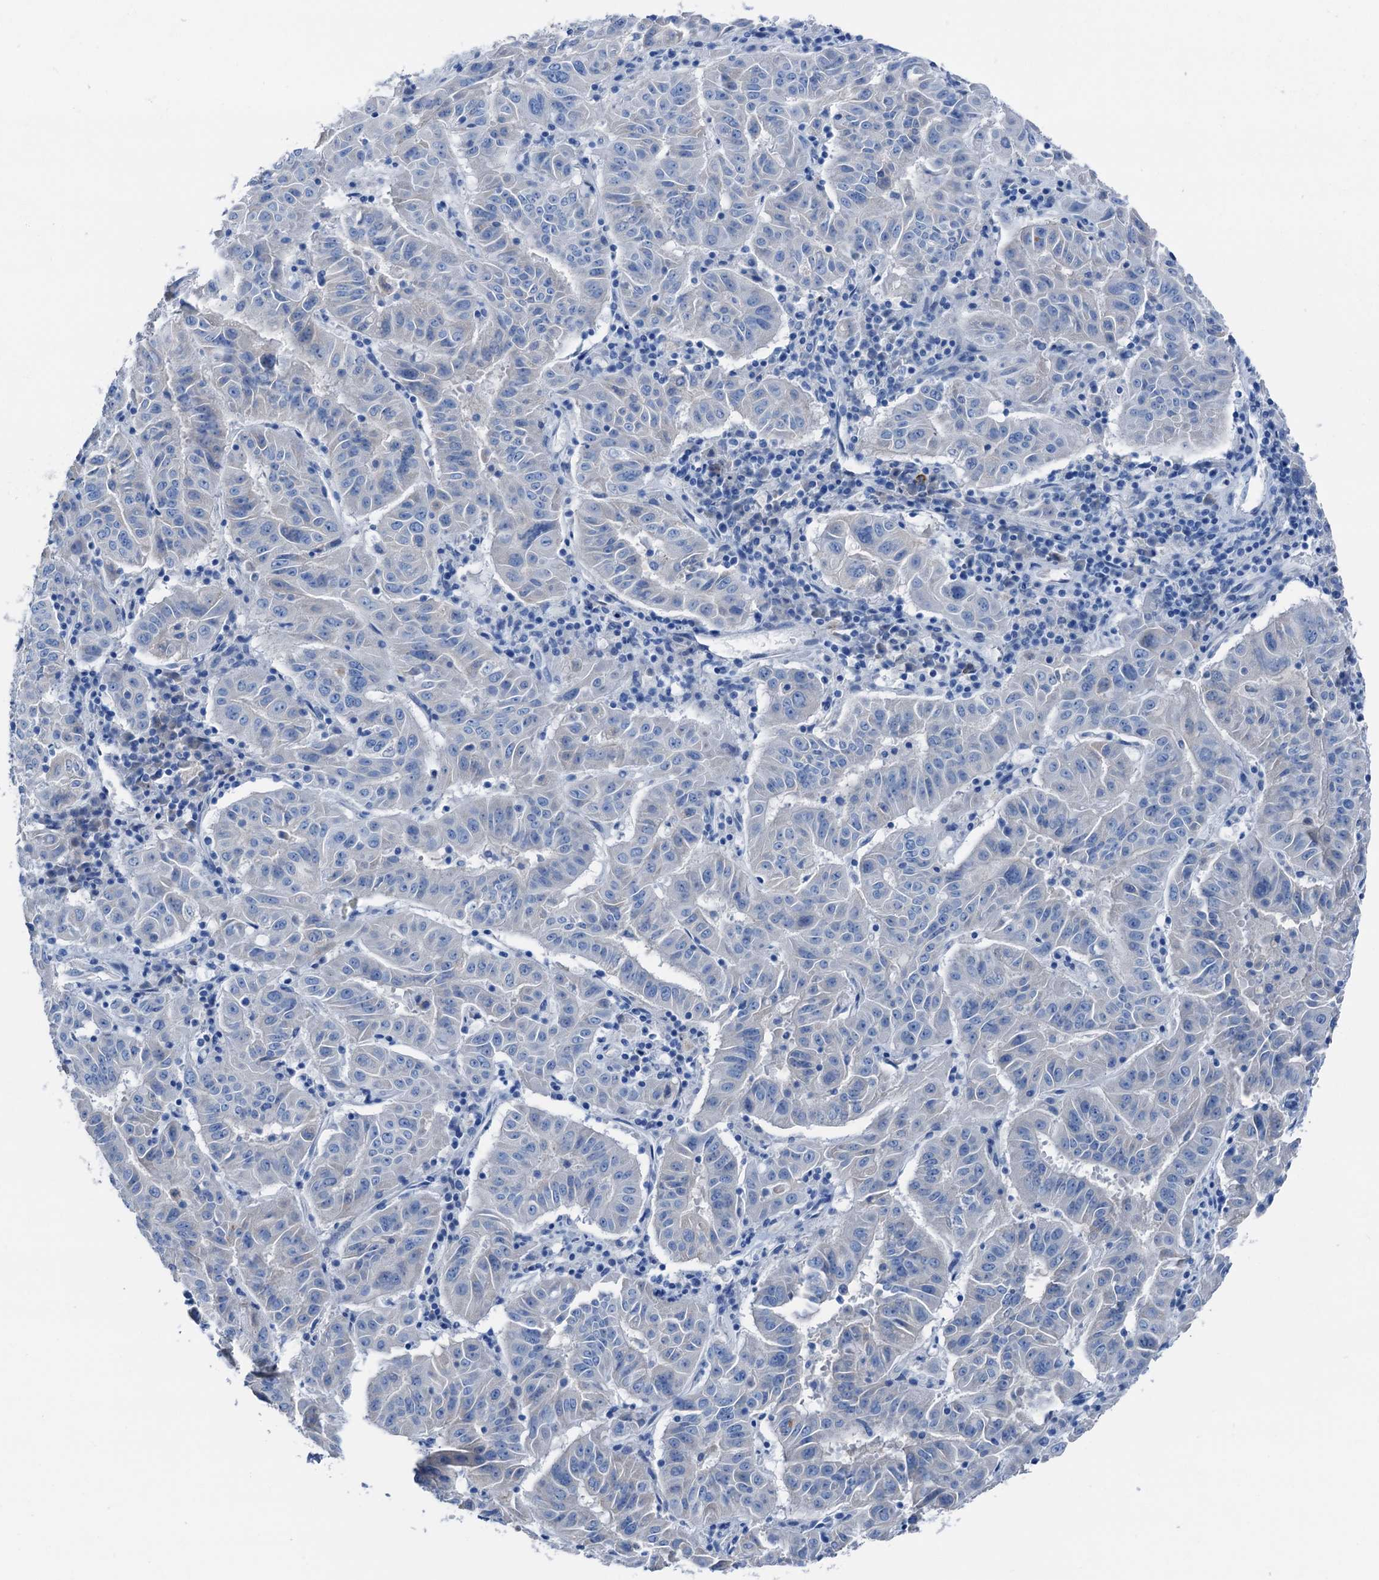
{"staining": {"intensity": "negative", "quantity": "none", "location": "none"}, "tissue": "pancreatic cancer", "cell_type": "Tumor cells", "image_type": "cancer", "snomed": [{"axis": "morphology", "description": "Adenocarcinoma, NOS"}, {"axis": "topography", "description": "Pancreas"}], "caption": "Tumor cells show no significant expression in pancreatic adenocarcinoma. (DAB immunohistochemistry, high magnification).", "gene": "C1QTNF4", "patient": {"sex": "male", "age": 63}}